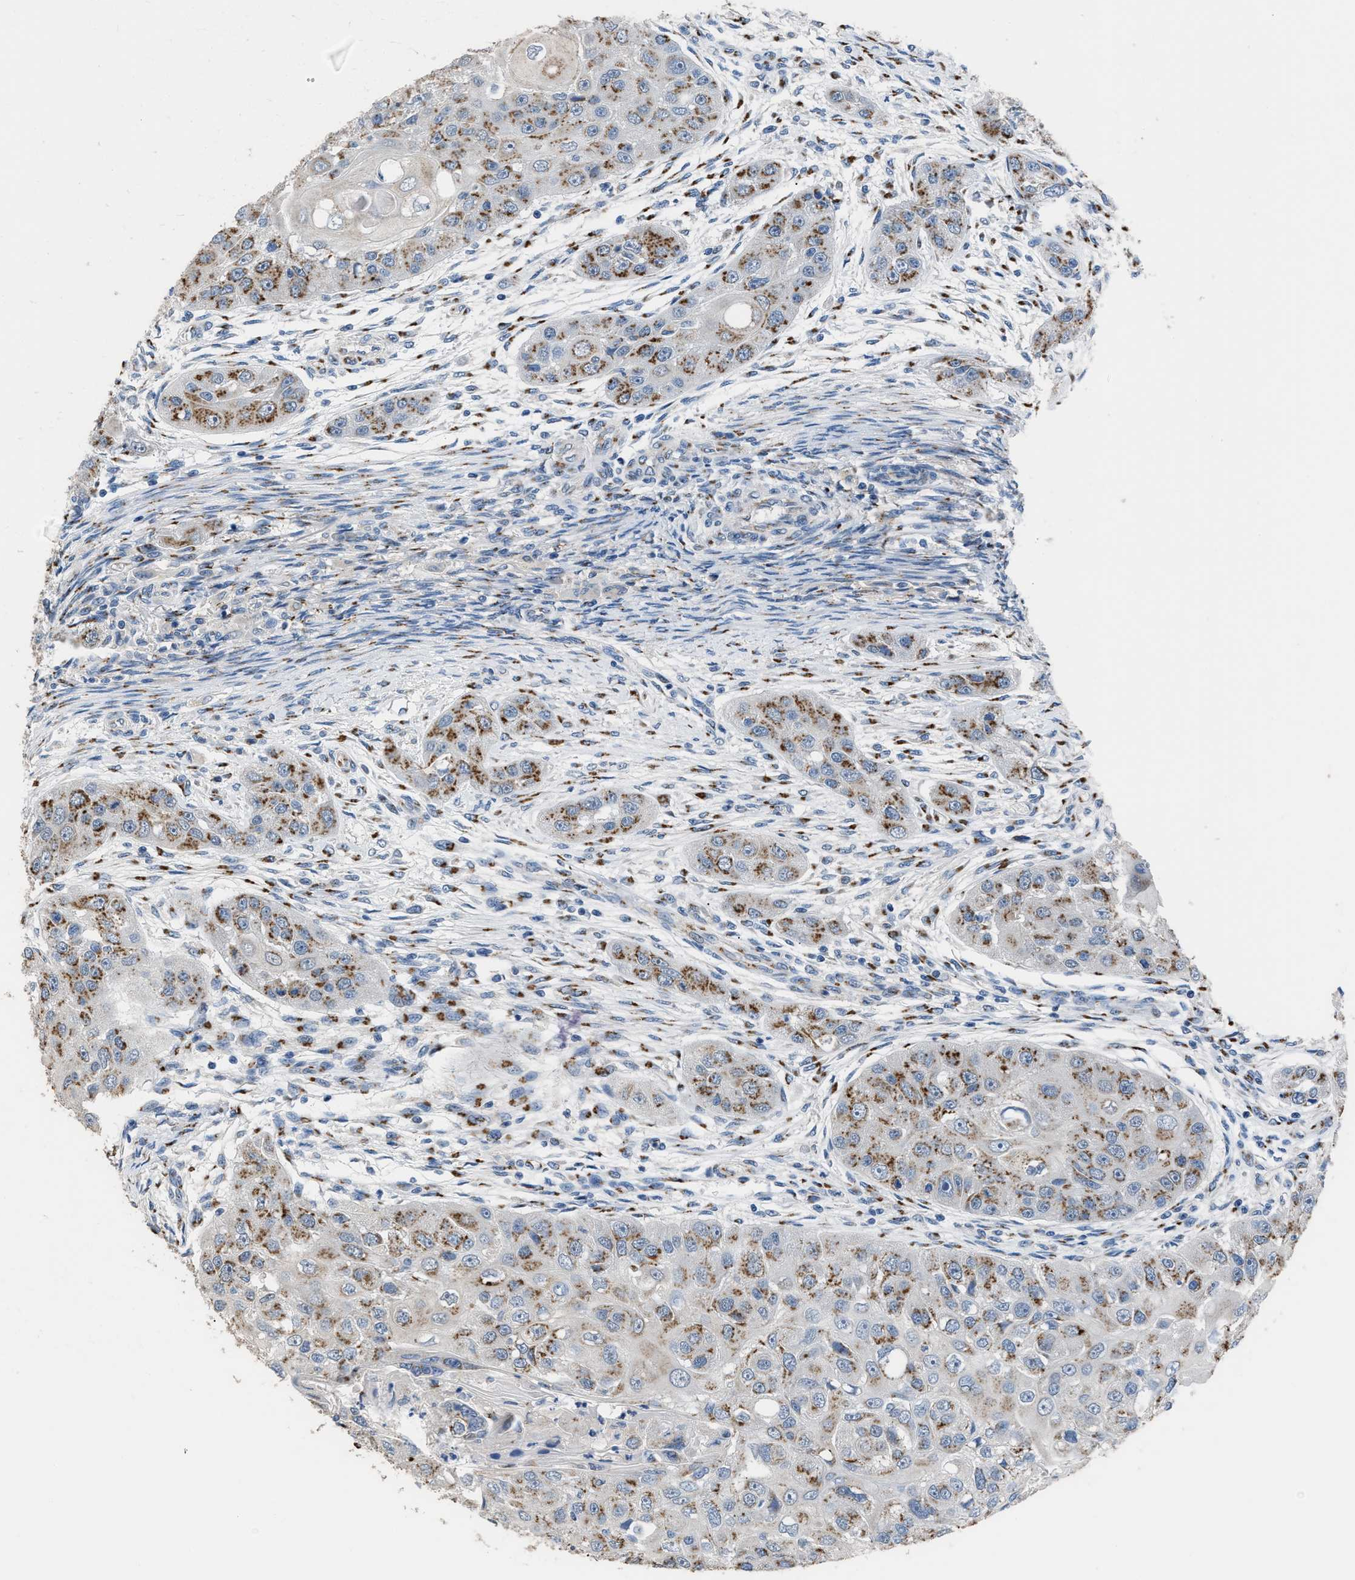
{"staining": {"intensity": "moderate", "quantity": ">75%", "location": "cytoplasmic/membranous"}, "tissue": "head and neck cancer", "cell_type": "Tumor cells", "image_type": "cancer", "snomed": [{"axis": "morphology", "description": "Normal tissue, NOS"}, {"axis": "morphology", "description": "Squamous cell carcinoma, NOS"}, {"axis": "topography", "description": "Skeletal muscle"}, {"axis": "topography", "description": "Head-Neck"}], "caption": "Tumor cells exhibit medium levels of moderate cytoplasmic/membranous positivity in about >75% of cells in head and neck cancer (squamous cell carcinoma). (Stains: DAB in brown, nuclei in blue, Microscopy: brightfield microscopy at high magnification).", "gene": "GOLM1", "patient": {"sex": "male", "age": 51}}